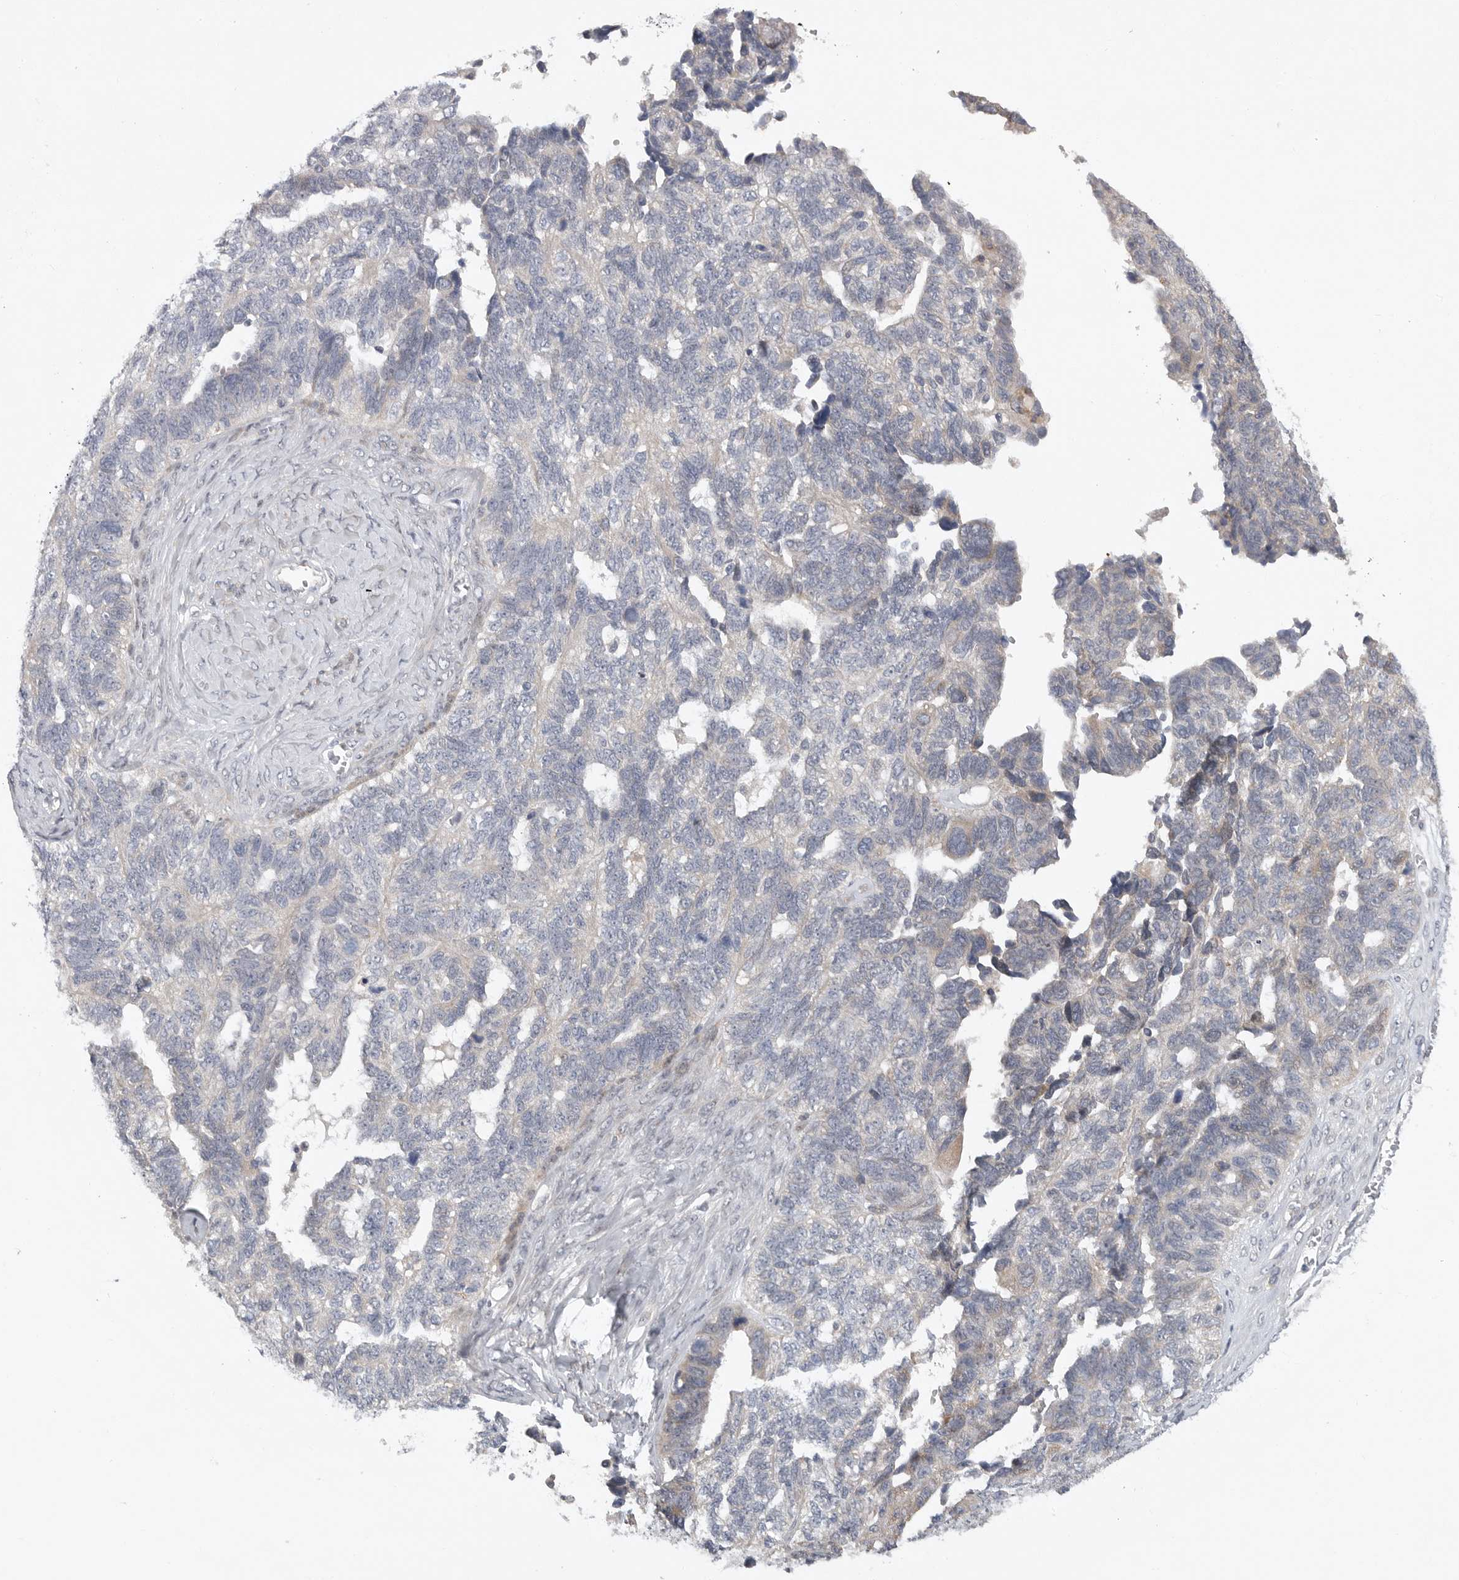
{"staining": {"intensity": "negative", "quantity": "none", "location": "none"}, "tissue": "ovarian cancer", "cell_type": "Tumor cells", "image_type": "cancer", "snomed": [{"axis": "morphology", "description": "Cystadenocarcinoma, serous, NOS"}, {"axis": "topography", "description": "Ovary"}], "caption": "Tumor cells show no significant expression in ovarian cancer (serous cystadenocarcinoma).", "gene": "FBXO43", "patient": {"sex": "female", "age": 79}}